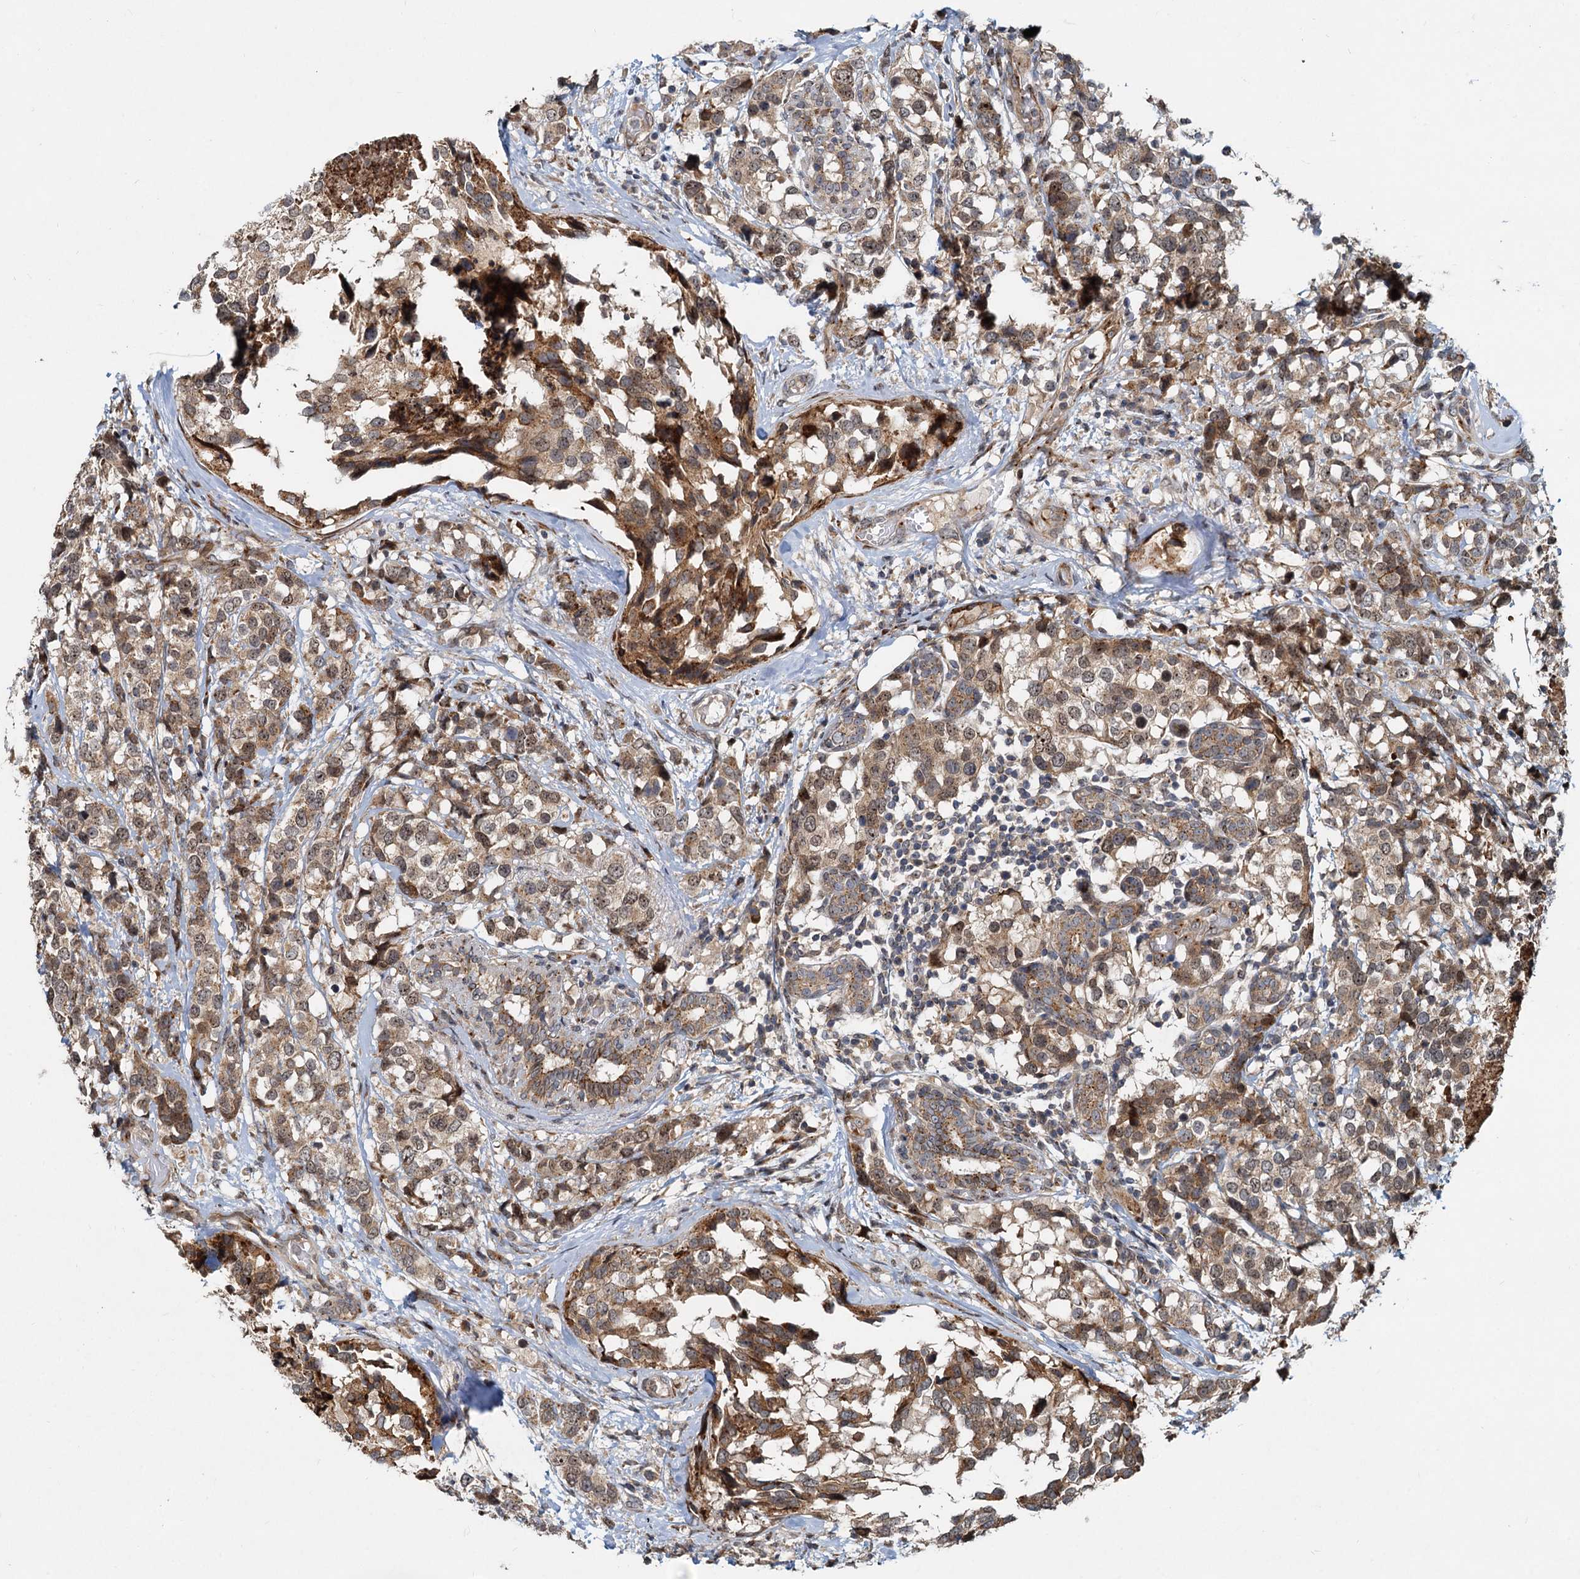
{"staining": {"intensity": "moderate", "quantity": ">75%", "location": "cytoplasmic/membranous"}, "tissue": "breast cancer", "cell_type": "Tumor cells", "image_type": "cancer", "snomed": [{"axis": "morphology", "description": "Lobular carcinoma"}, {"axis": "topography", "description": "Breast"}], "caption": "High-power microscopy captured an IHC micrograph of breast lobular carcinoma, revealing moderate cytoplasmic/membranous positivity in about >75% of tumor cells.", "gene": "CEP68", "patient": {"sex": "female", "age": 59}}